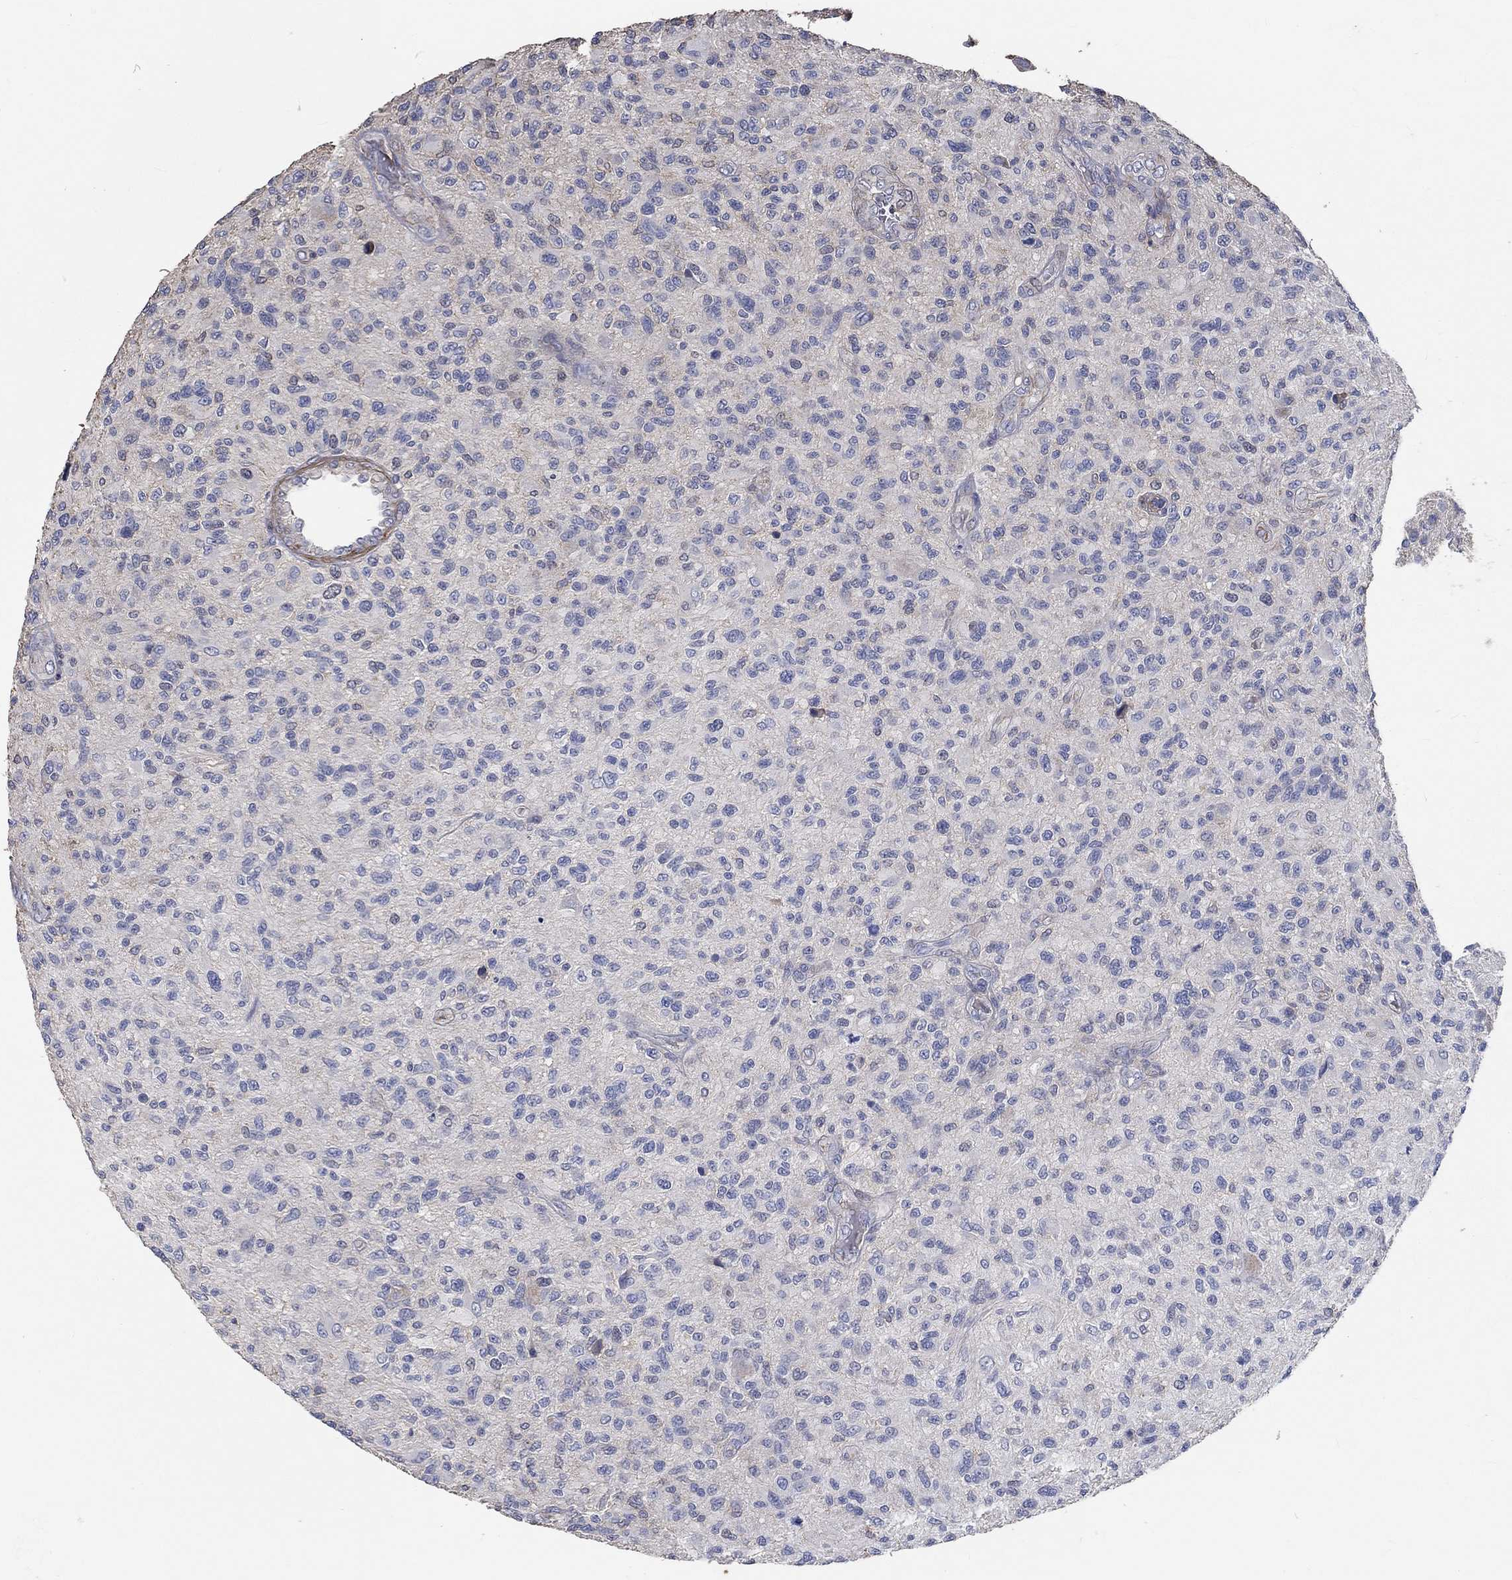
{"staining": {"intensity": "negative", "quantity": "none", "location": "none"}, "tissue": "glioma", "cell_type": "Tumor cells", "image_type": "cancer", "snomed": [{"axis": "morphology", "description": "Glioma, malignant, High grade"}, {"axis": "topography", "description": "Brain"}], "caption": "Immunohistochemical staining of high-grade glioma (malignant) shows no significant staining in tumor cells.", "gene": "TNFAIP8L3", "patient": {"sex": "male", "age": 47}}